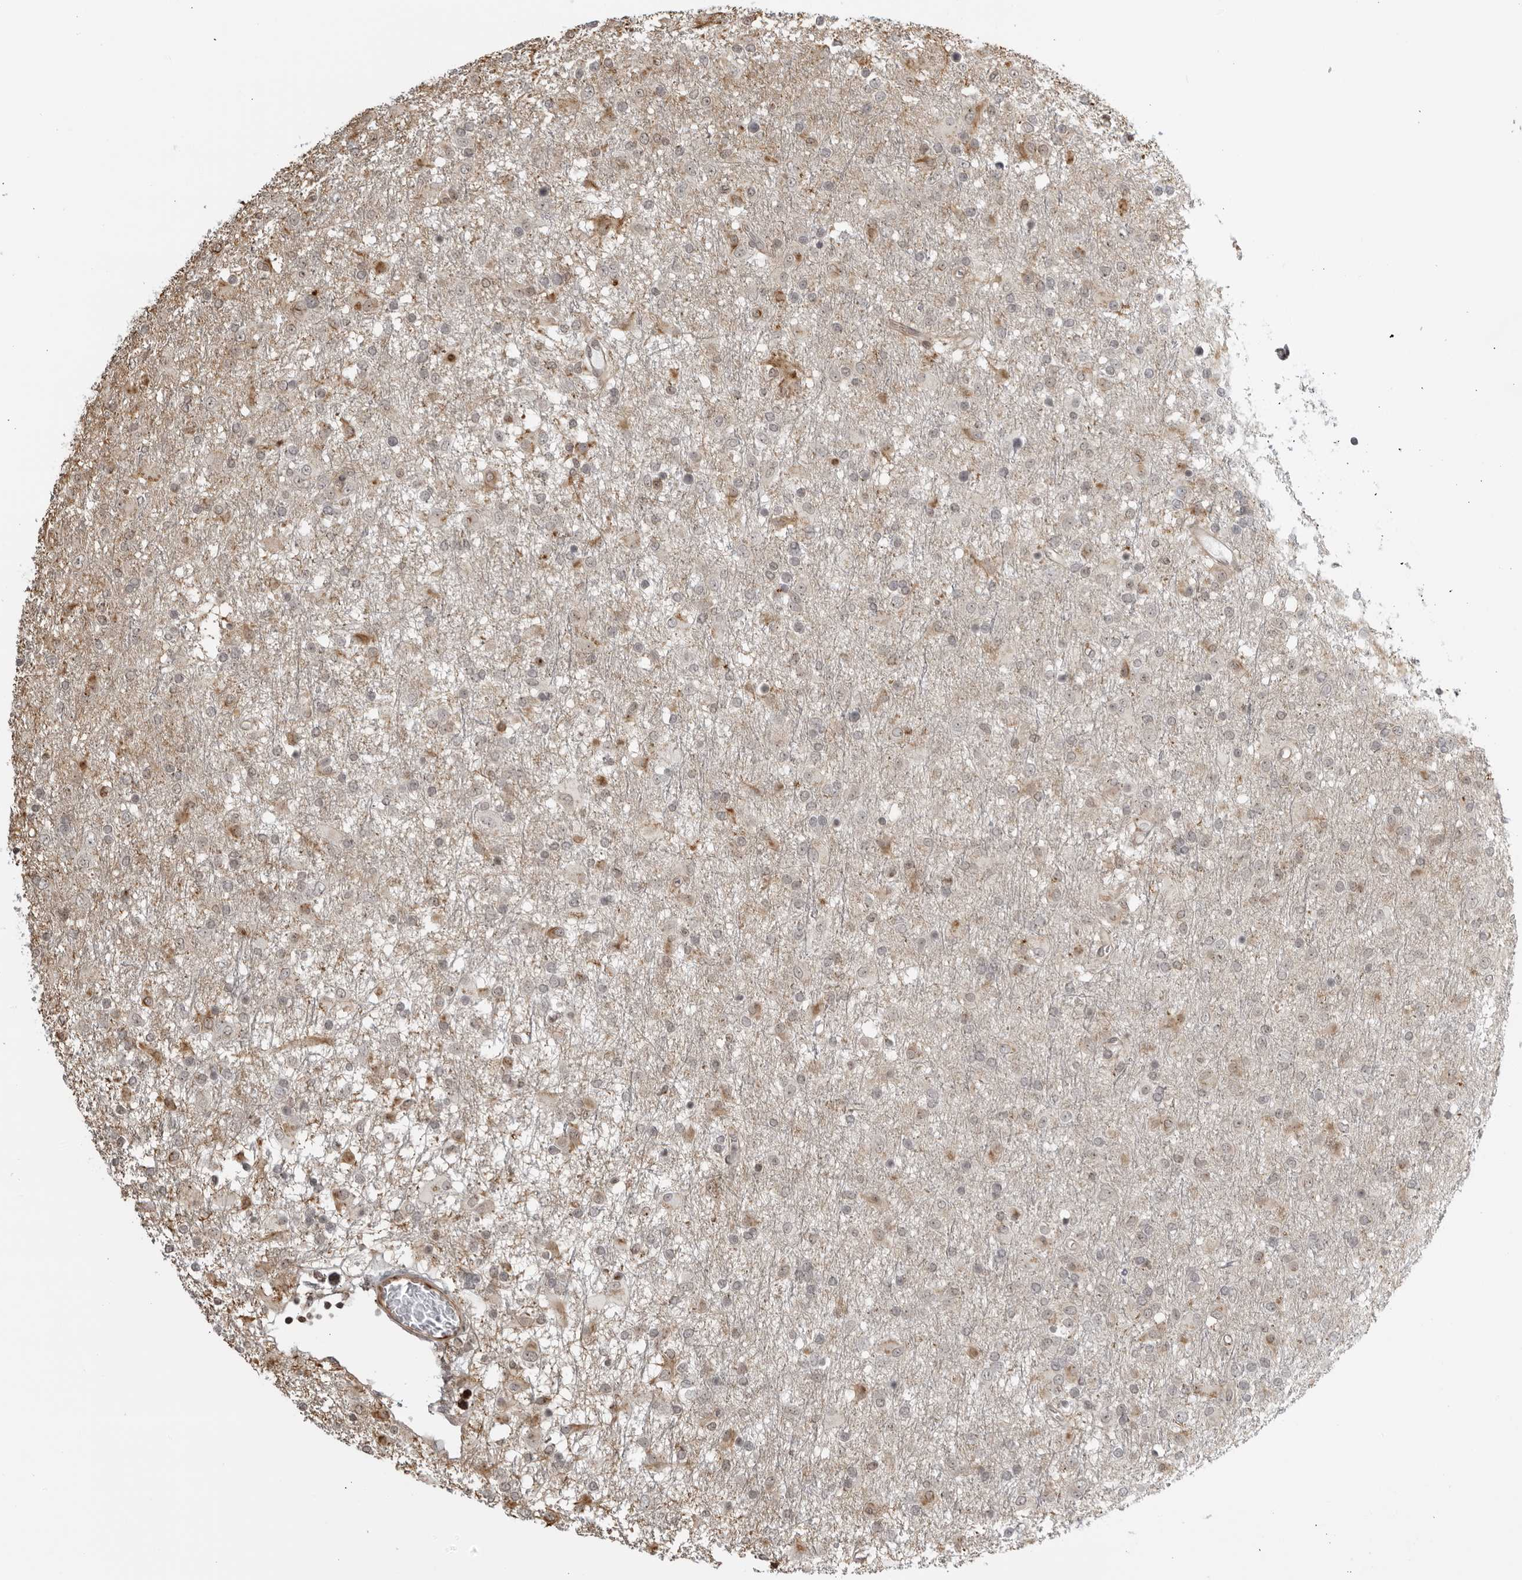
{"staining": {"intensity": "moderate", "quantity": "<25%", "location": "cytoplasmic/membranous"}, "tissue": "glioma", "cell_type": "Tumor cells", "image_type": "cancer", "snomed": [{"axis": "morphology", "description": "Glioma, malignant, Low grade"}, {"axis": "topography", "description": "Brain"}], "caption": "Malignant glioma (low-grade) tissue shows moderate cytoplasmic/membranous staining in approximately <25% of tumor cells, visualized by immunohistochemistry.", "gene": "TCF21", "patient": {"sex": "male", "age": 65}}